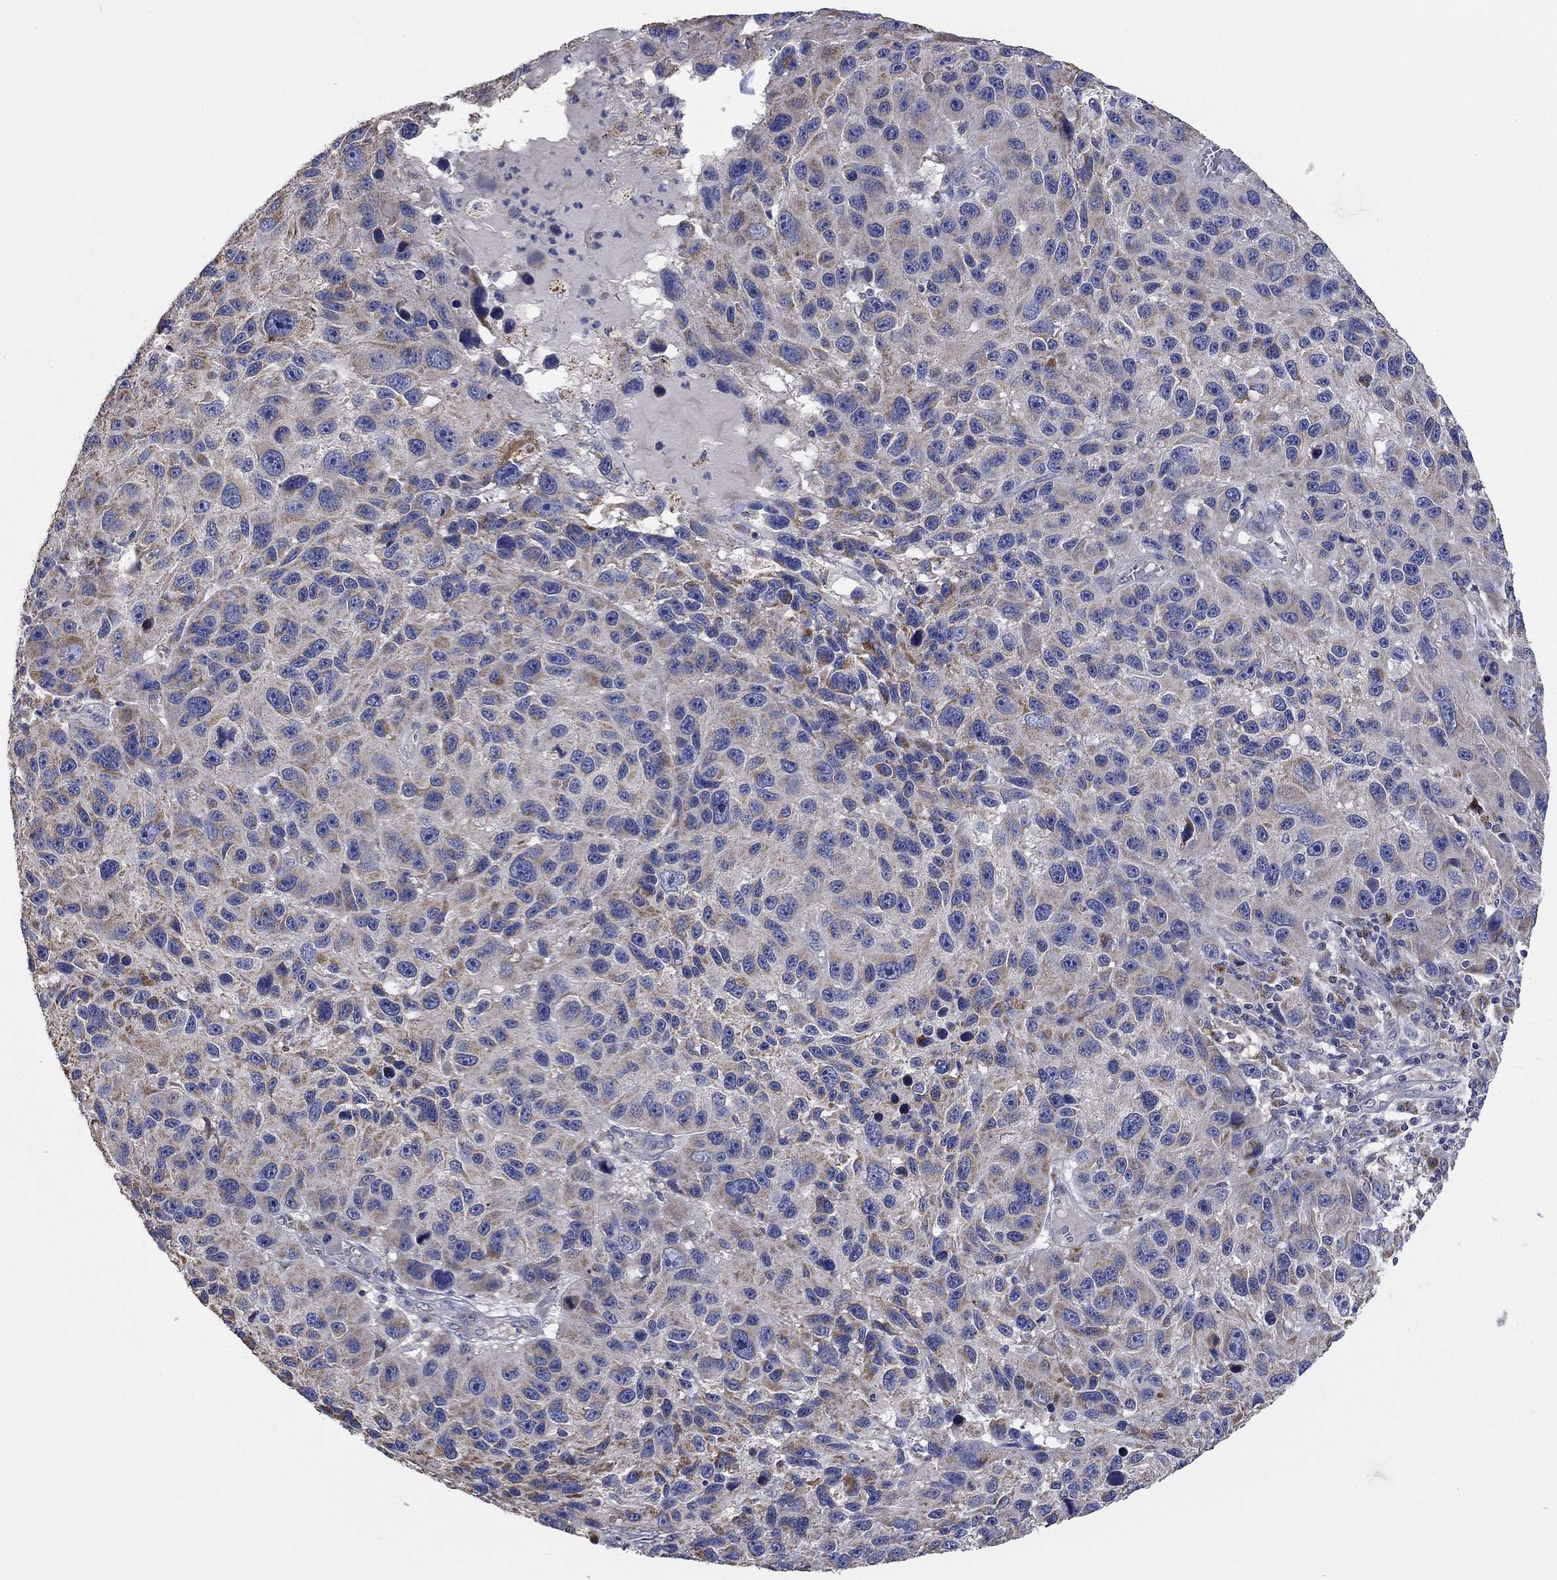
{"staining": {"intensity": "weak", "quantity": "25%-75%", "location": "cytoplasmic/membranous"}, "tissue": "melanoma", "cell_type": "Tumor cells", "image_type": "cancer", "snomed": [{"axis": "morphology", "description": "Malignant melanoma, NOS"}, {"axis": "topography", "description": "Skin"}], "caption": "Immunohistochemical staining of human malignant melanoma reveals weak cytoplasmic/membranous protein expression in approximately 25%-75% of tumor cells. (Stains: DAB (3,3'-diaminobenzidine) in brown, nuclei in blue, Microscopy: brightfield microscopy at high magnification).", "gene": "UGT8", "patient": {"sex": "male", "age": 53}}